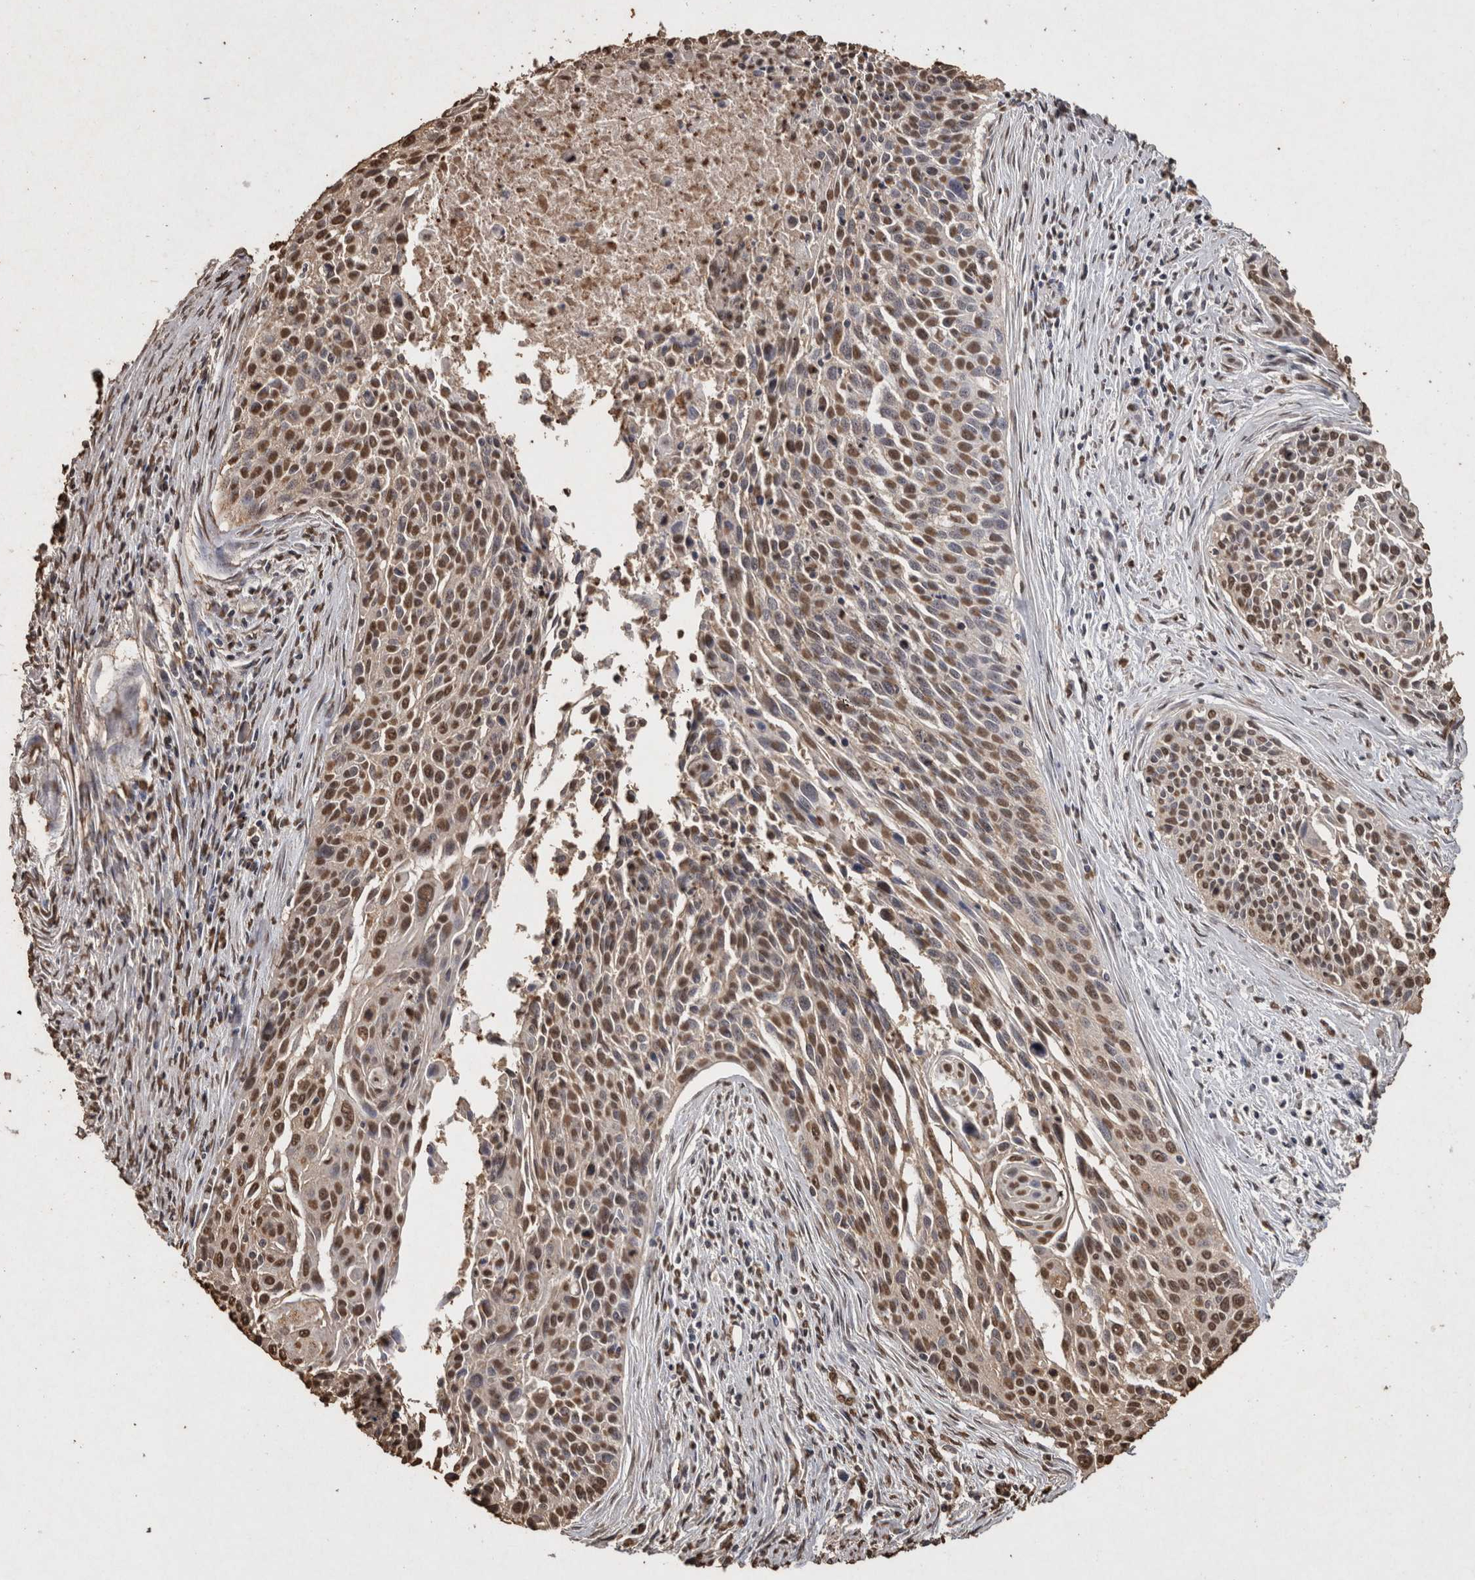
{"staining": {"intensity": "moderate", "quantity": ">75%", "location": "nuclear"}, "tissue": "cervical cancer", "cell_type": "Tumor cells", "image_type": "cancer", "snomed": [{"axis": "morphology", "description": "Squamous cell carcinoma, NOS"}, {"axis": "topography", "description": "Cervix"}], "caption": "About >75% of tumor cells in human squamous cell carcinoma (cervical) reveal moderate nuclear protein positivity as visualized by brown immunohistochemical staining.", "gene": "FSTL3", "patient": {"sex": "female", "age": 55}}